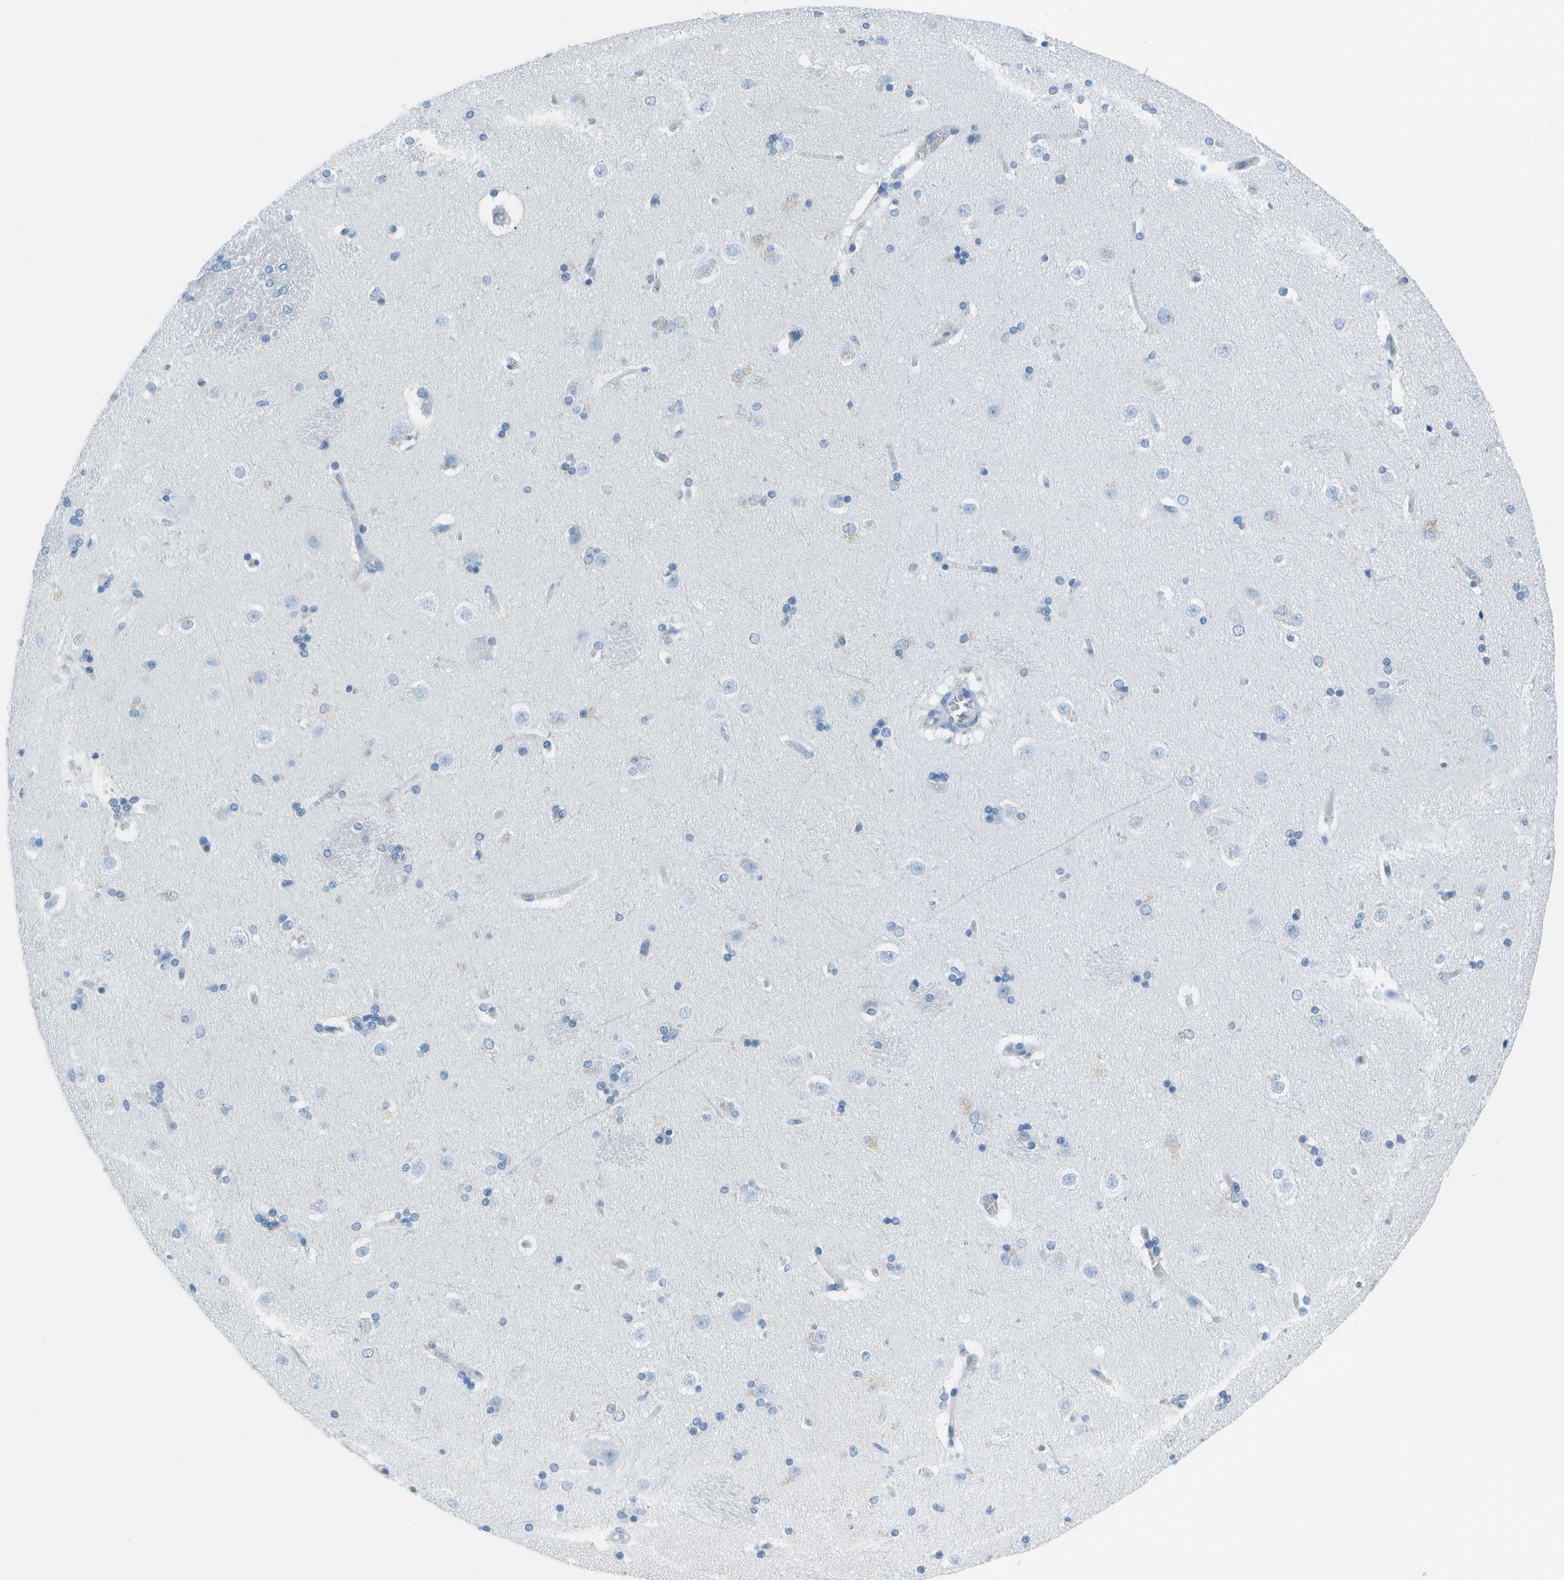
{"staining": {"intensity": "negative", "quantity": "none", "location": "none"}, "tissue": "caudate", "cell_type": "Glial cells", "image_type": "normal", "snomed": [{"axis": "morphology", "description": "Normal tissue, NOS"}, {"axis": "topography", "description": "Lateral ventricle wall"}], "caption": "Caudate was stained to show a protein in brown. There is no significant positivity in glial cells. (DAB (3,3'-diaminobenzidine) immunohistochemistry (IHC) with hematoxylin counter stain).", "gene": "ASL", "patient": {"sex": "female", "age": 19}}